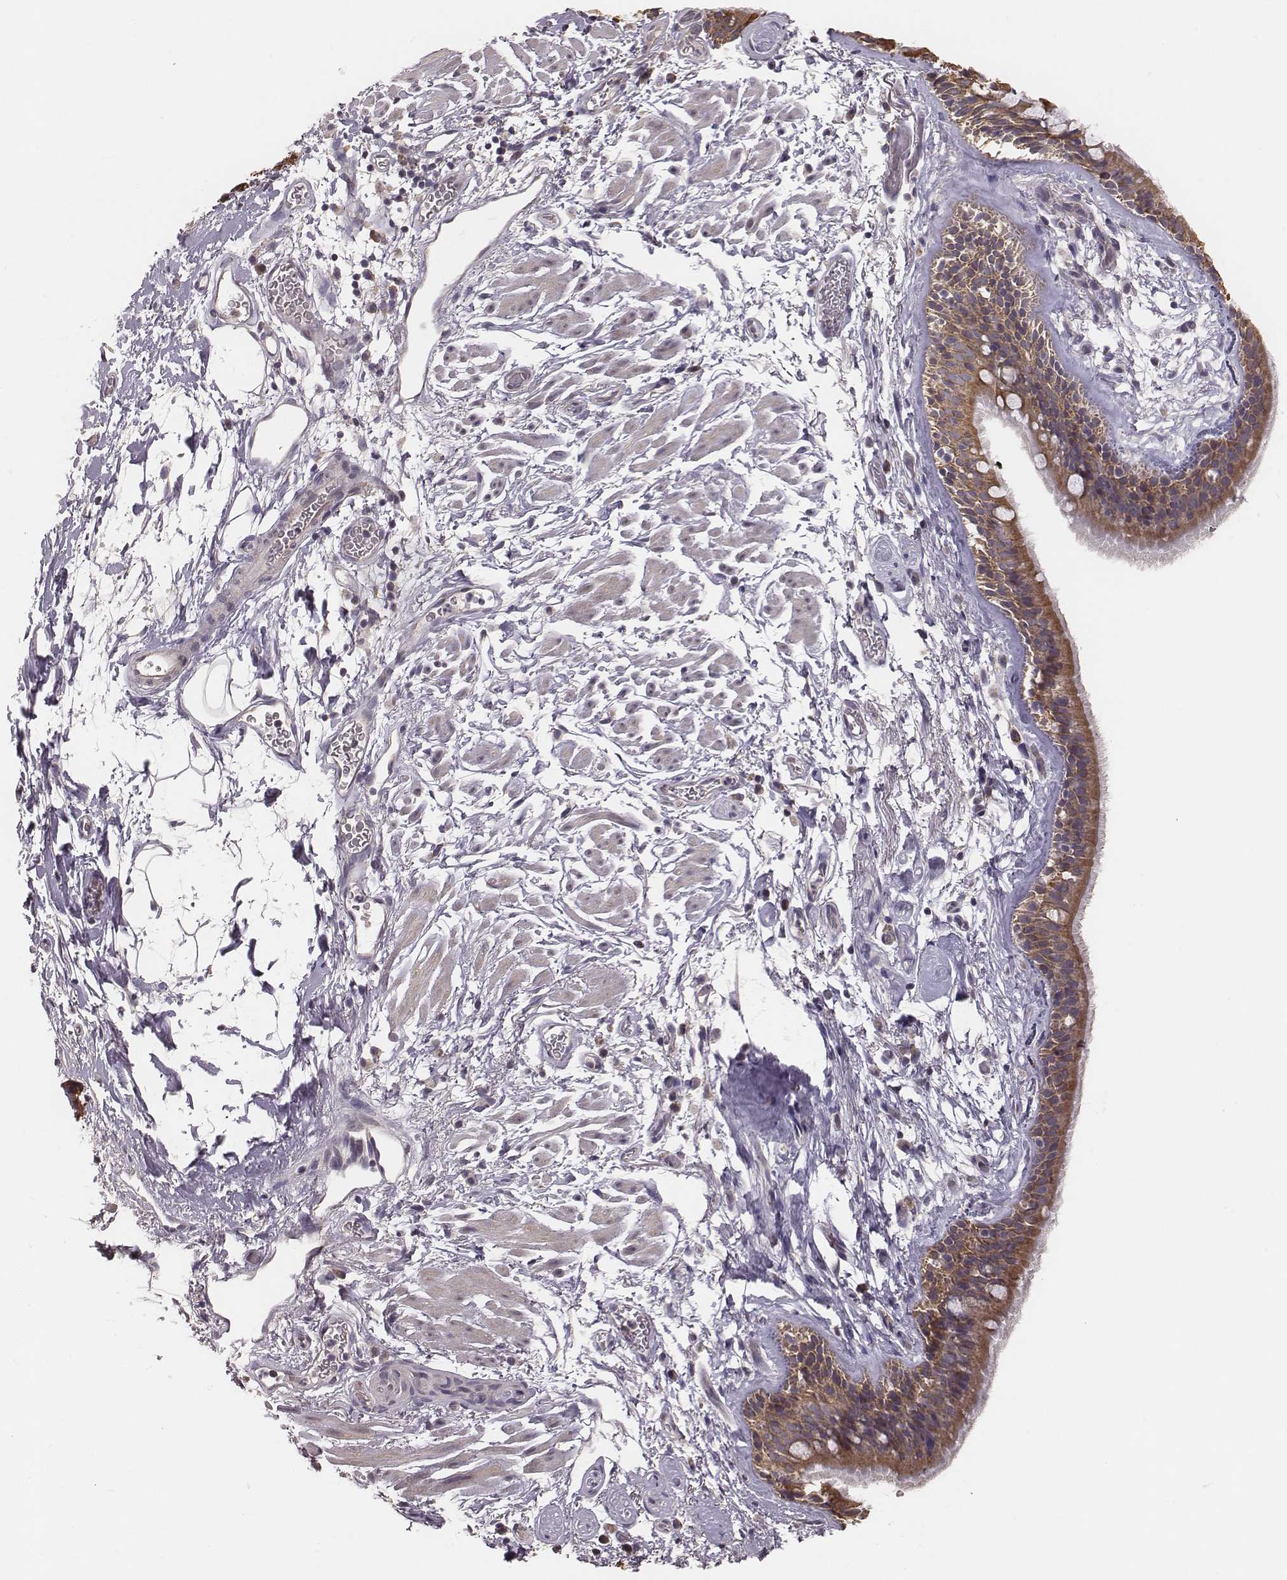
{"staining": {"intensity": "moderate", "quantity": ">75%", "location": "cytoplasmic/membranous"}, "tissue": "bronchus", "cell_type": "Respiratory epithelial cells", "image_type": "normal", "snomed": [{"axis": "morphology", "description": "Normal tissue, NOS"}, {"axis": "topography", "description": "Cartilage tissue"}, {"axis": "topography", "description": "Bronchus"}], "caption": "Protein expression analysis of benign bronchus shows moderate cytoplasmic/membranous staining in approximately >75% of respiratory epithelial cells.", "gene": "HAVCR1", "patient": {"sex": "male", "age": 58}}